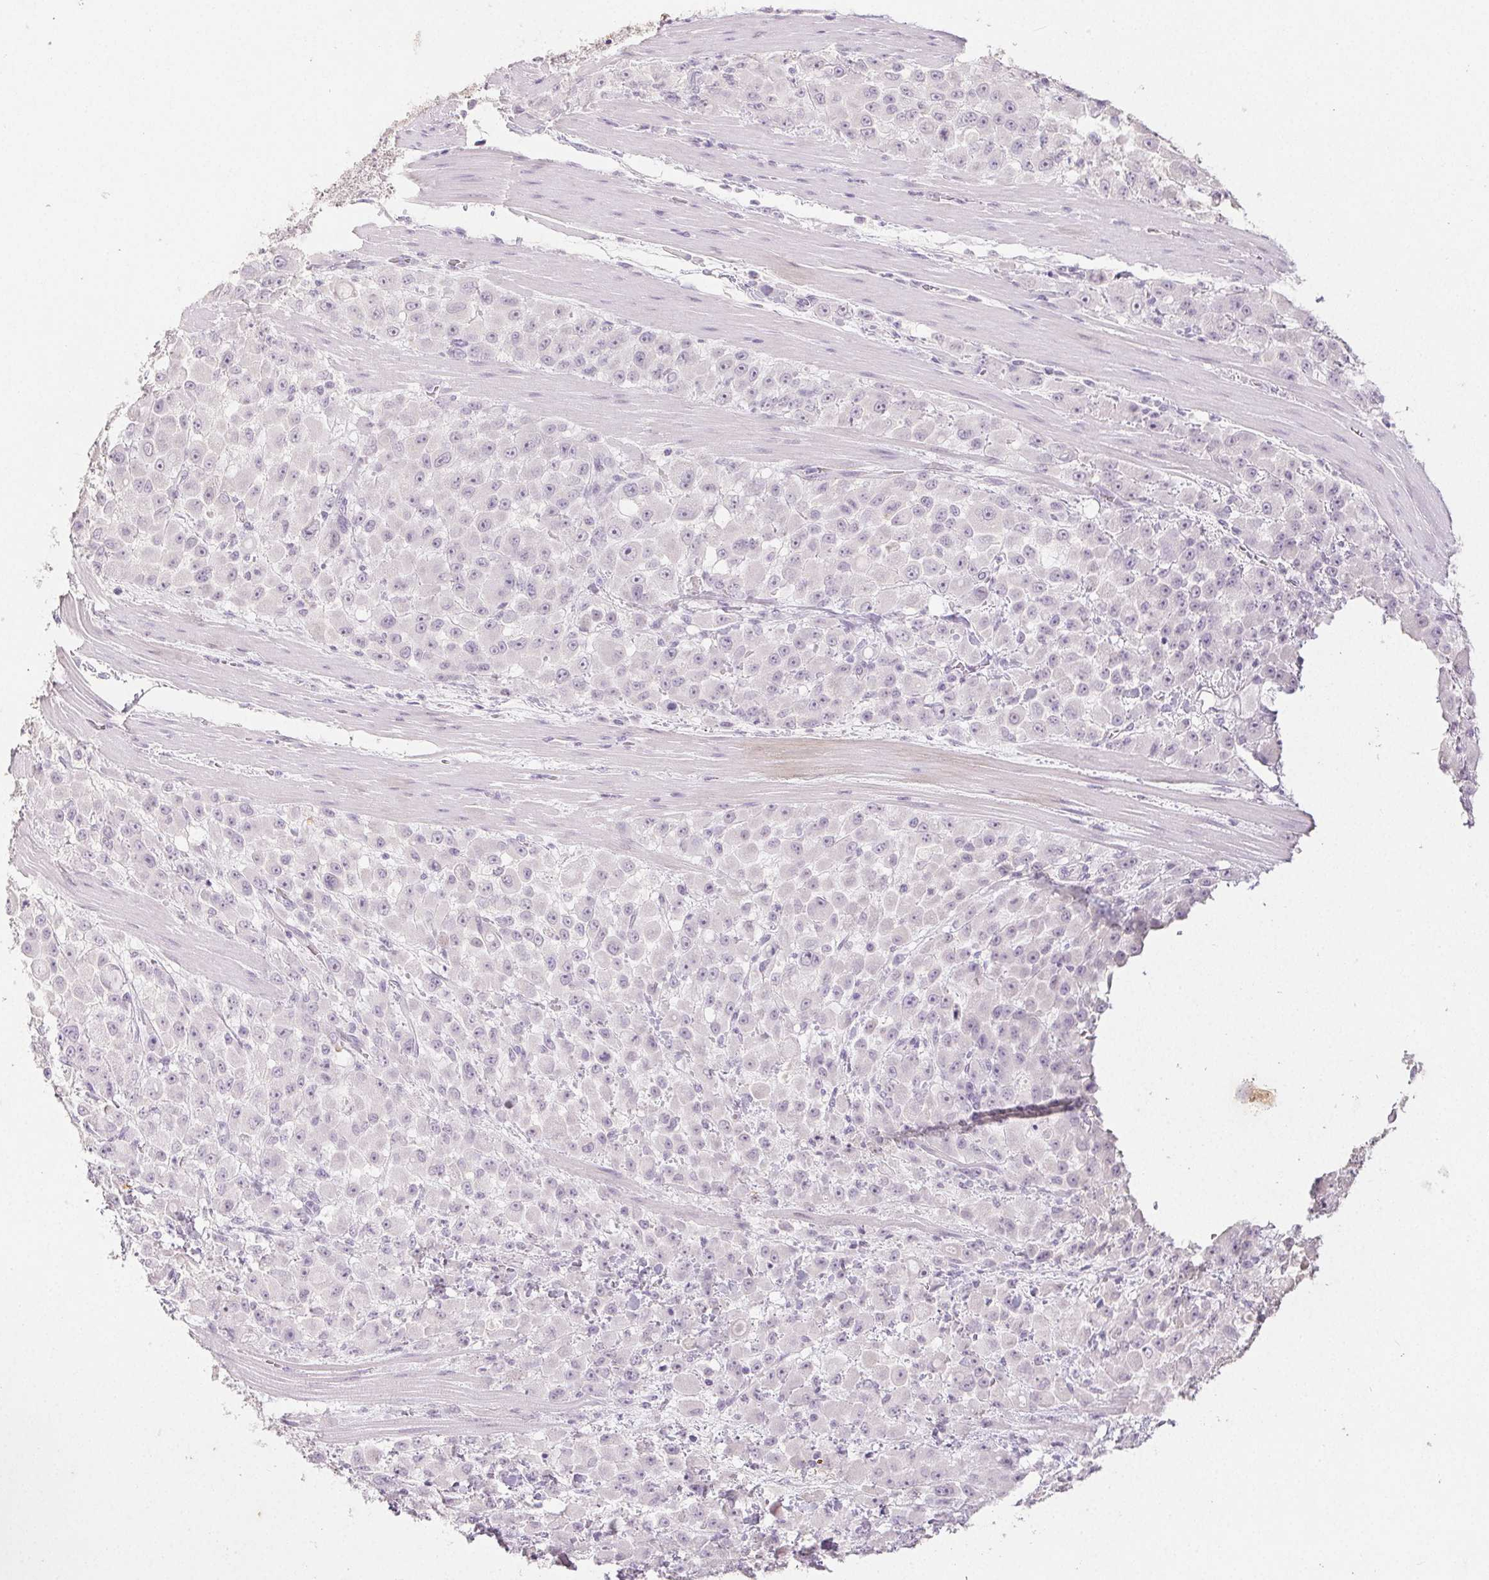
{"staining": {"intensity": "negative", "quantity": "none", "location": "none"}, "tissue": "stomach cancer", "cell_type": "Tumor cells", "image_type": "cancer", "snomed": [{"axis": "morphology", "description": "Adenocarcinoma, NOS"}, {"axis": "topography", "description": "Stomach"}], "caption": "A micrograph of human stomach cancer is negative for staining in tumor cells. (Immunohistochemistry (ihc), brightfield microscopy, high magnification).", "gene": "PI3", "patient": {"sex": "female", "age": 76}}